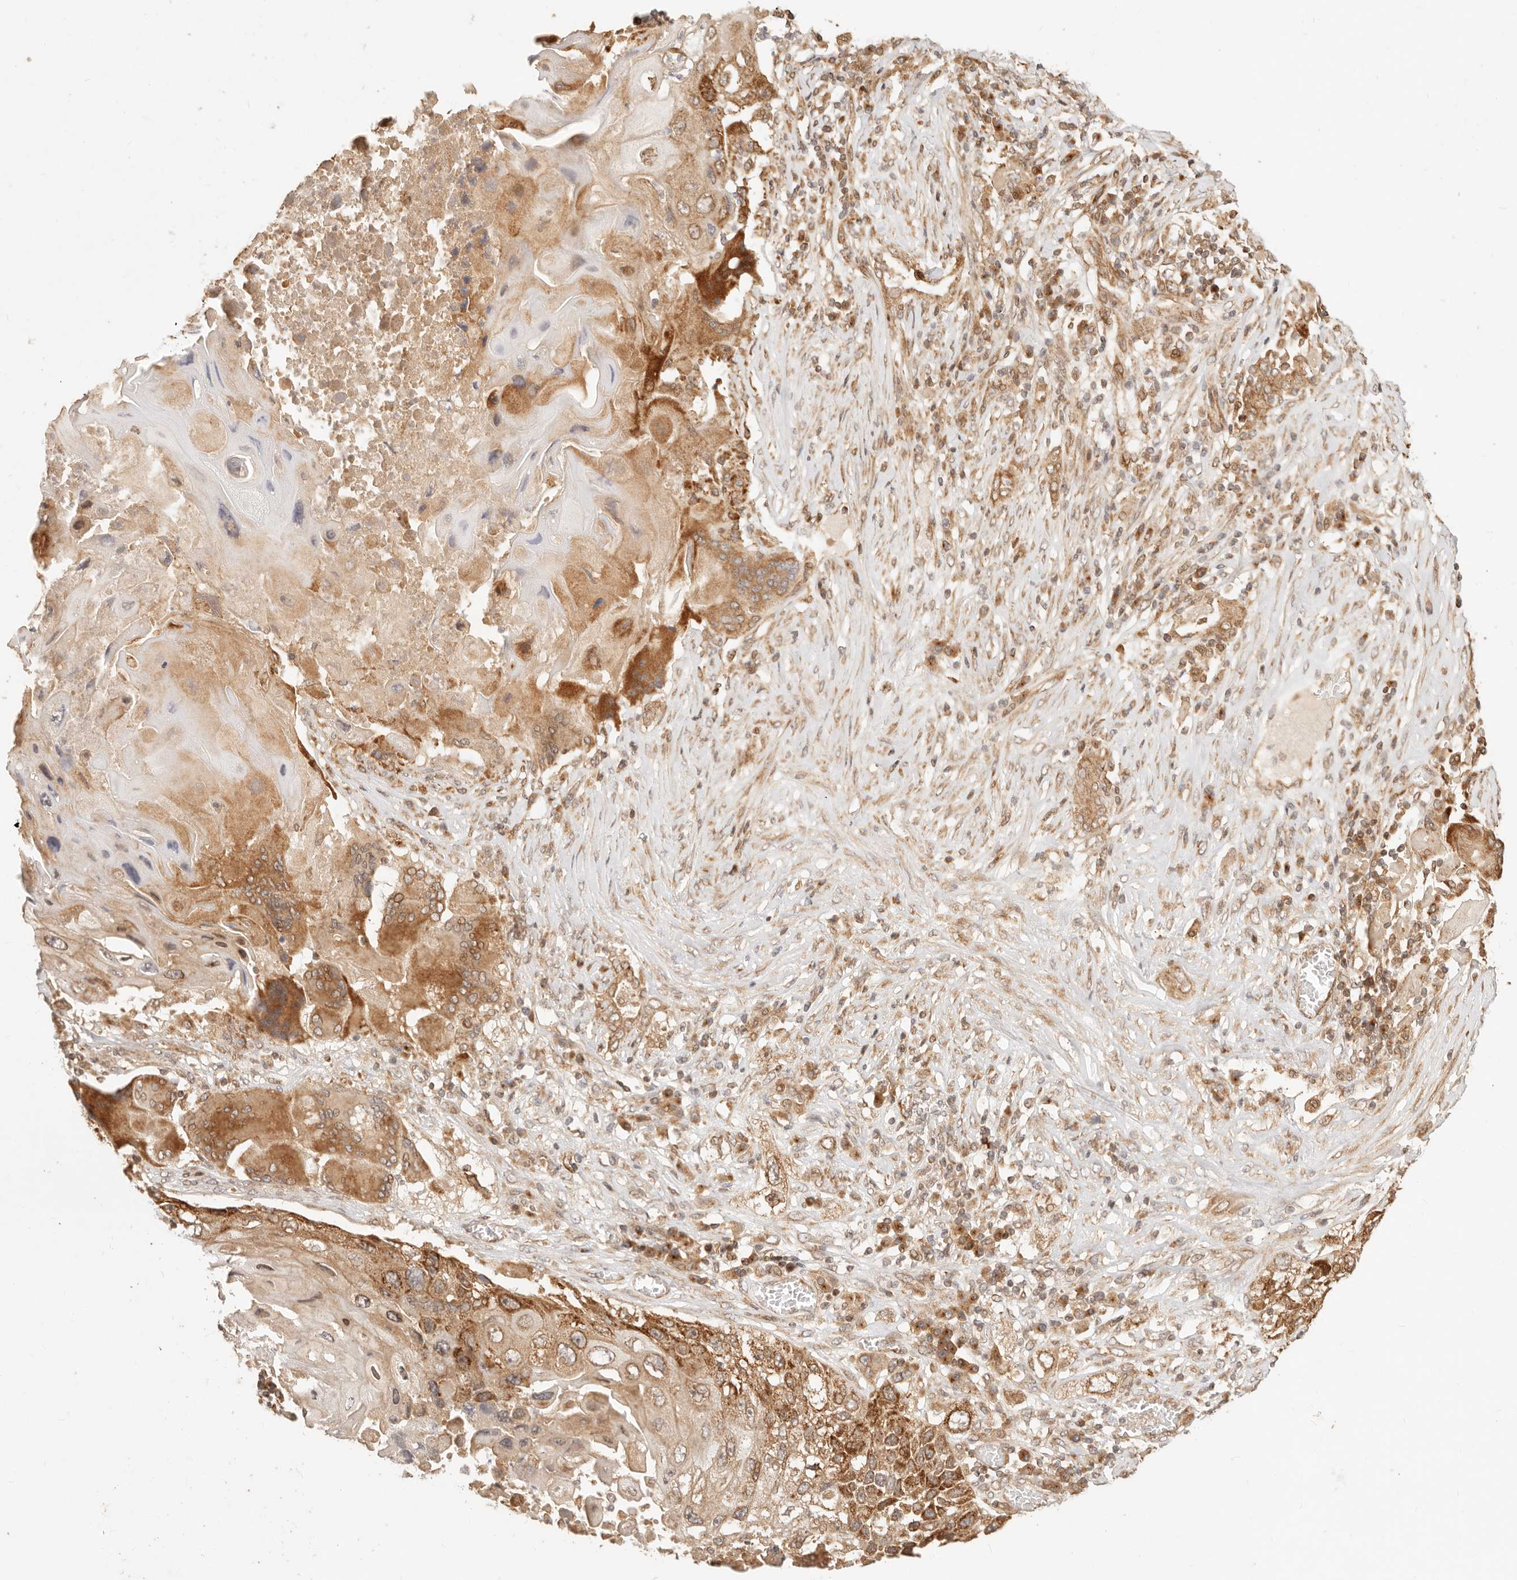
{"staining": {"intensity": "strong", "quantity": ">75%", "location": "cytoplasmic/membranous"}, "tissue": "lung cancer", "cell_type": "Tumor cells", "image_type": "cancer", "snomed": [{"axis": "morphology", "description": "Squamous cell carcinoma, NOS"}, {"axis": "topography", "description": "Lung"}], "caption": "A high amount of strong cytoplasmic/membranous positivity is present in approximately >75% of tumor cells in squamous cell carcinoma (lung) tissue. Using DAB (3,3'-diaminobenzidine) (brown) and hematoxylin (blue) stains, captured at high magnification using brightfield microscopy.", "gene": "TIMM17A", "patient": {"sex": "male", "age": 61}}